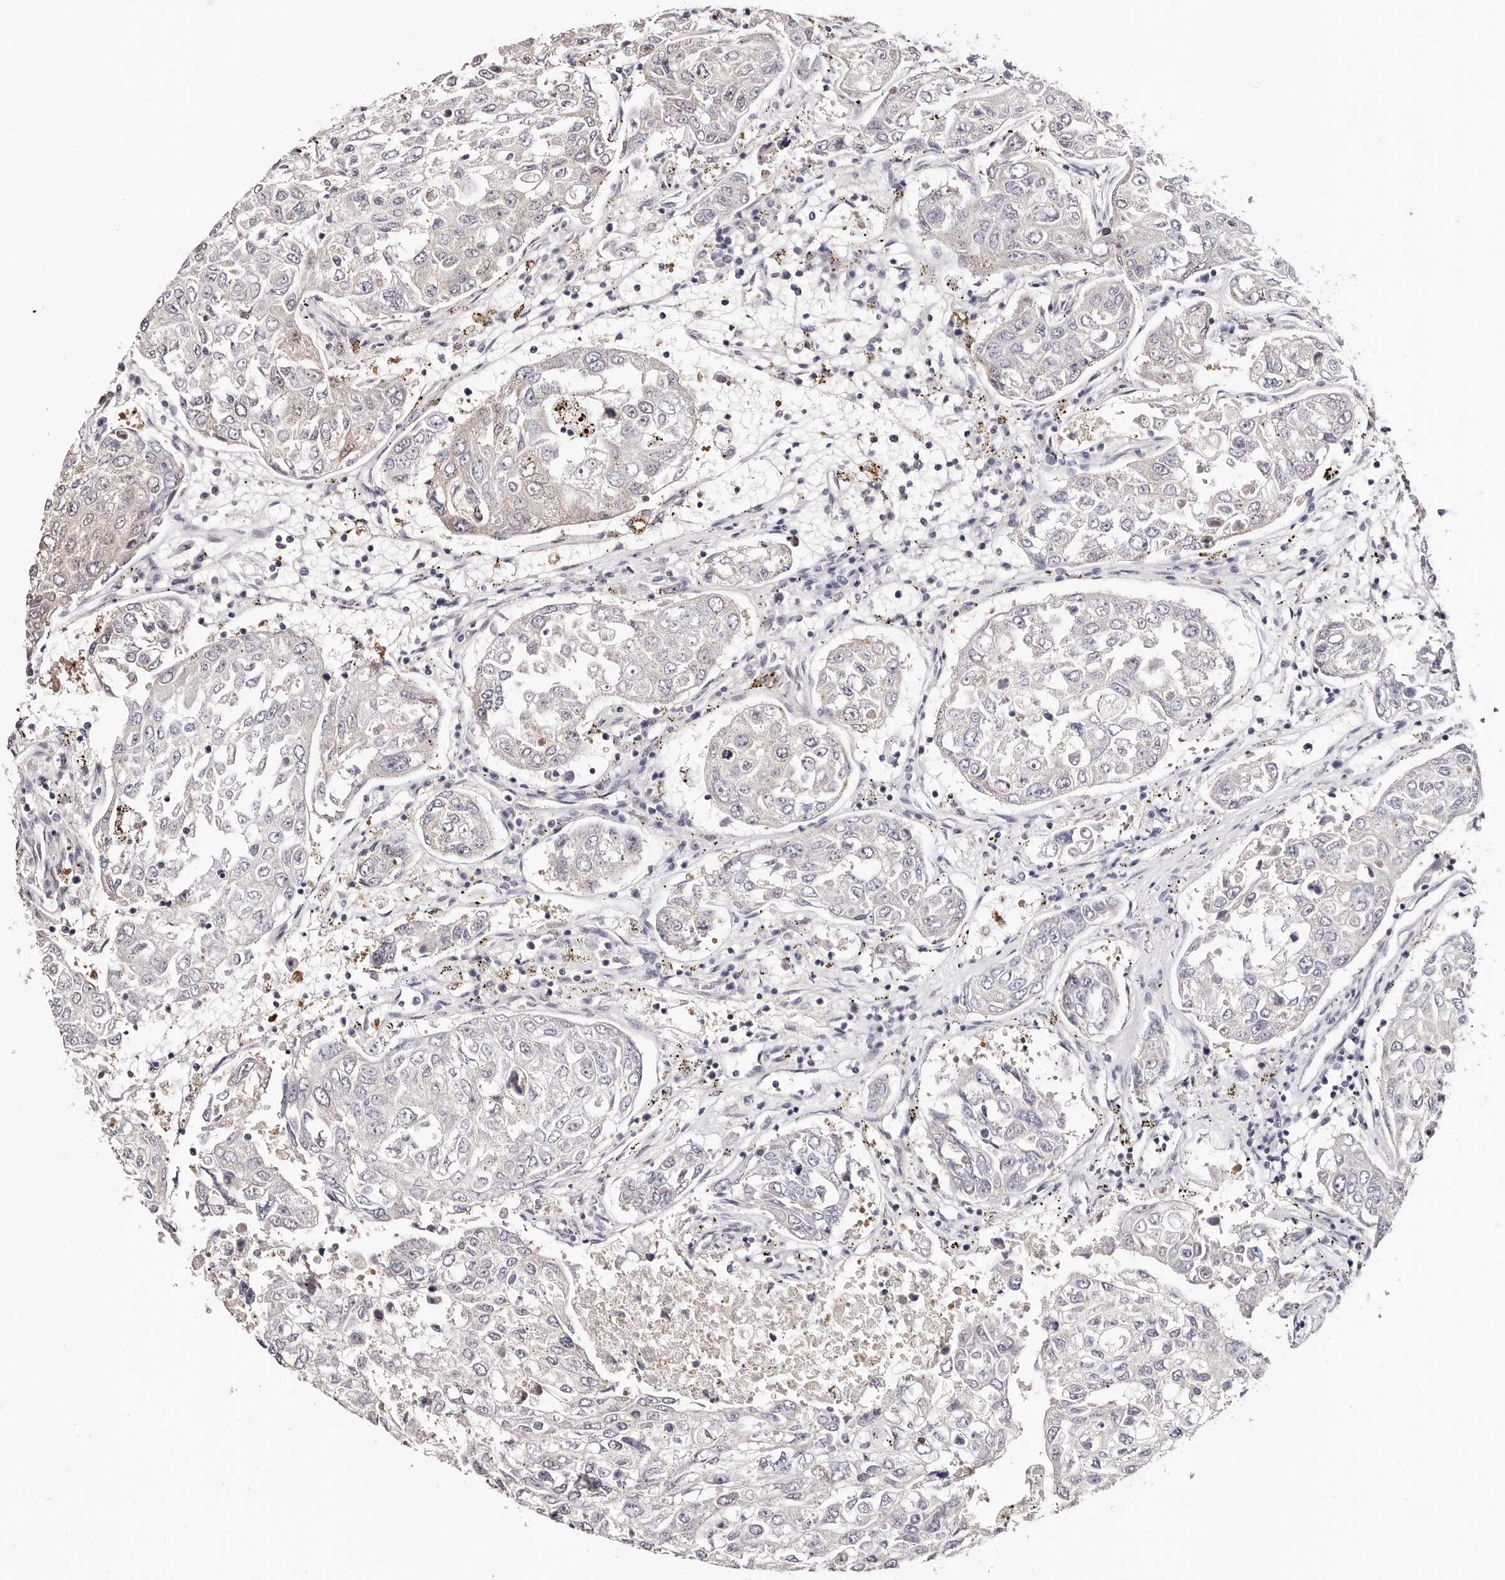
{"staining": {"intensity": "negative", "quantity": "none", "location": "none"}, "tissue": "urothelial cancer", "cell_type": "Tumor cells", "image_type": "cancer", "snomed": [{"axis": "morphology", "description": "Urothelial carcinoma, High grade"}, {"axis": "topography", "description": "Lymph node"}, {"axis": "topography", "description": "Urinary bladder"}], "caption": "High magnification brightfield microscopy of urothelial cancer stained with DAB (brown) and counterstained with hematoxylin (blue): tumor cells show no significant staining. (Brightfield microscopy of DAB IHC at high magnification).", "gene": "TYW3", "patient": {"sex": "male", "age": 51}}